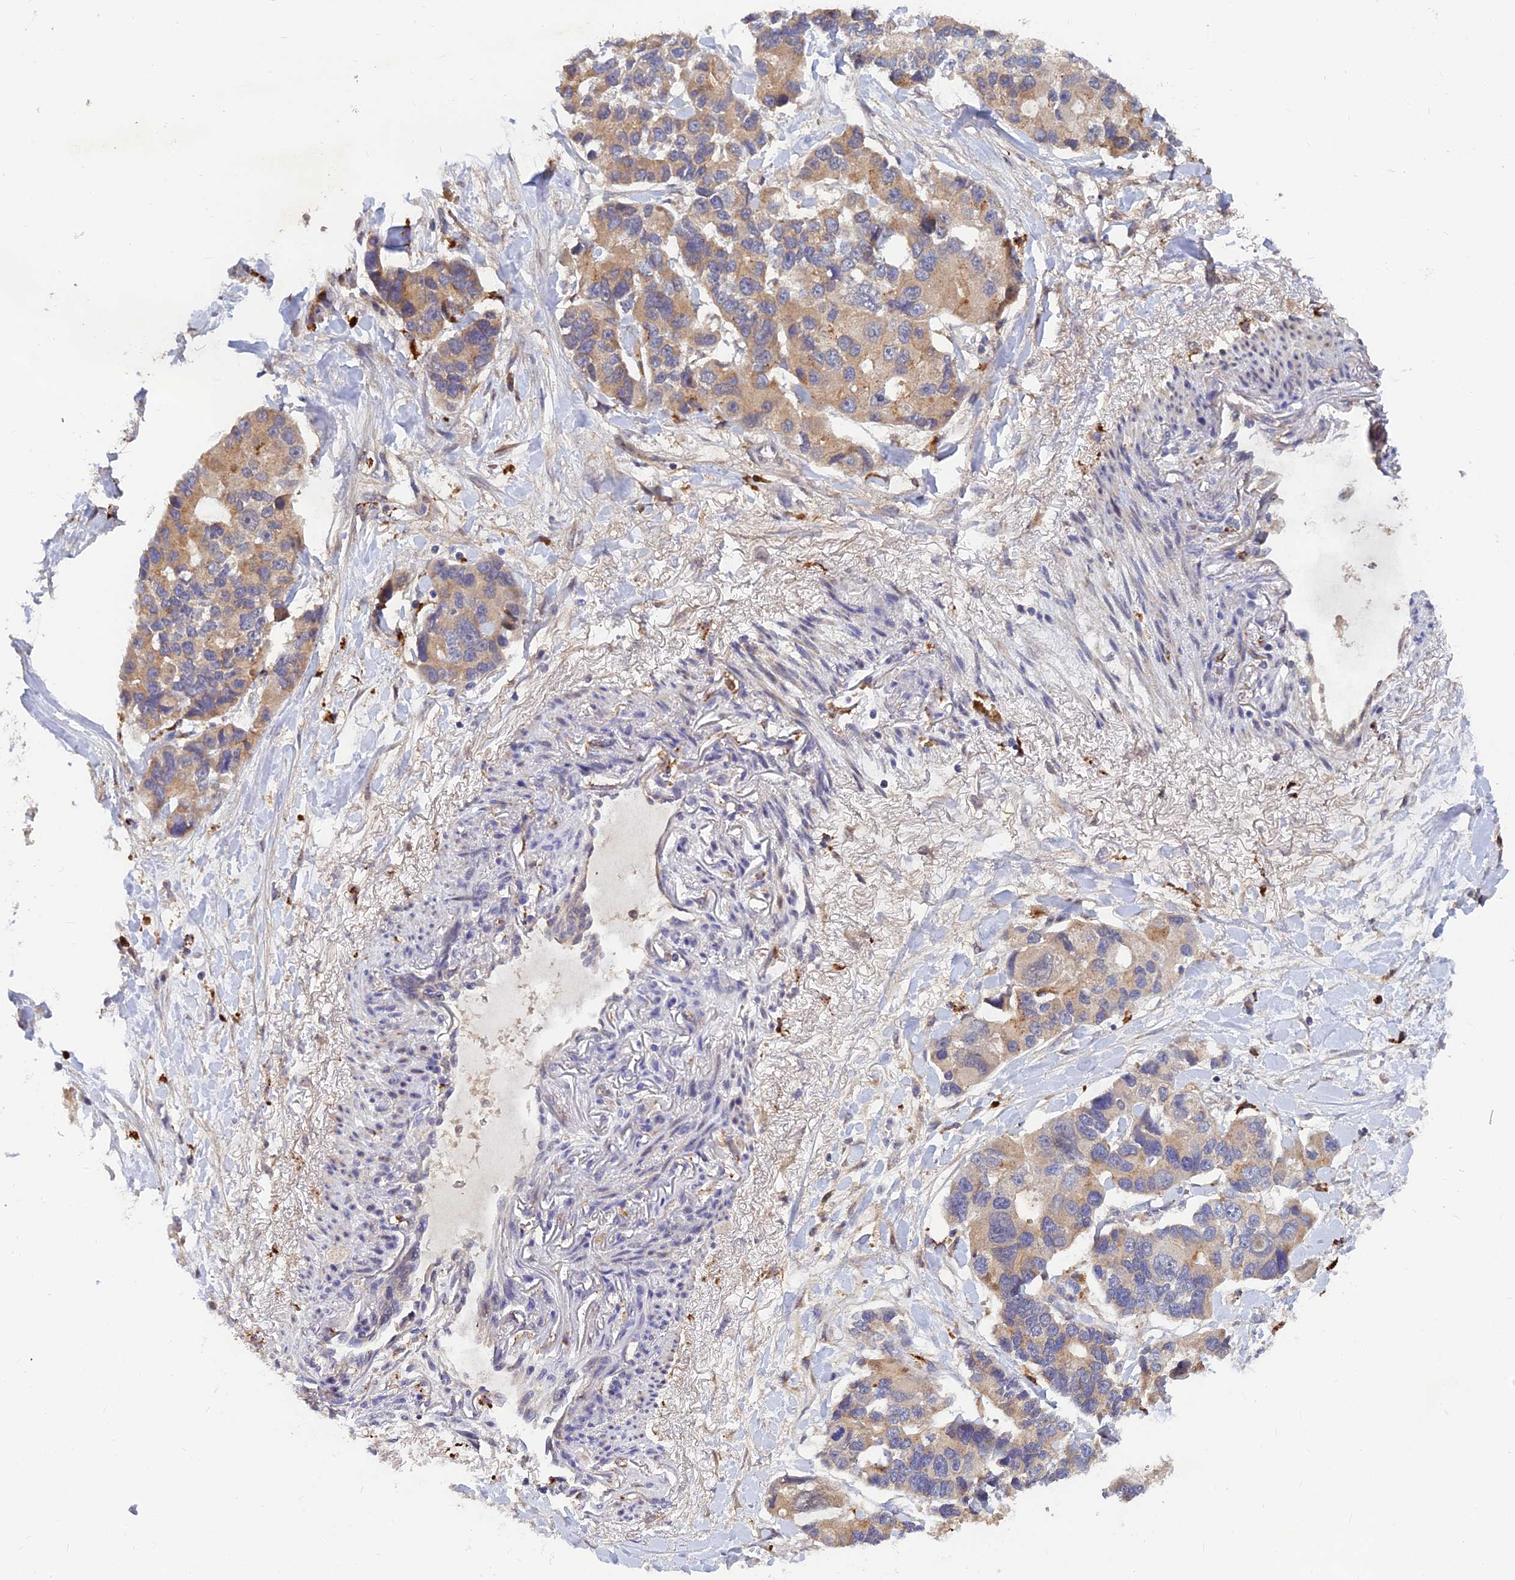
{"staining": {"intensity": "weak", "quantity": "<25%", "location": "cytoplasmic/membranous"}, "tissue": "lung cancer", "cell_type": "Tumor cells", "image_type": "cancer", "snomed": [{"axis": "morphology", "description": "Adenocarcinoma, NOS"}, {"axis": "topography", "description": "Lung"}], "caption": "This is an IHC micrograph of lung adenocarcinoma. There is no positivity in tumor cells.", "gene": "FAM151B", "patient": {"sex": "female", "age": 54}}